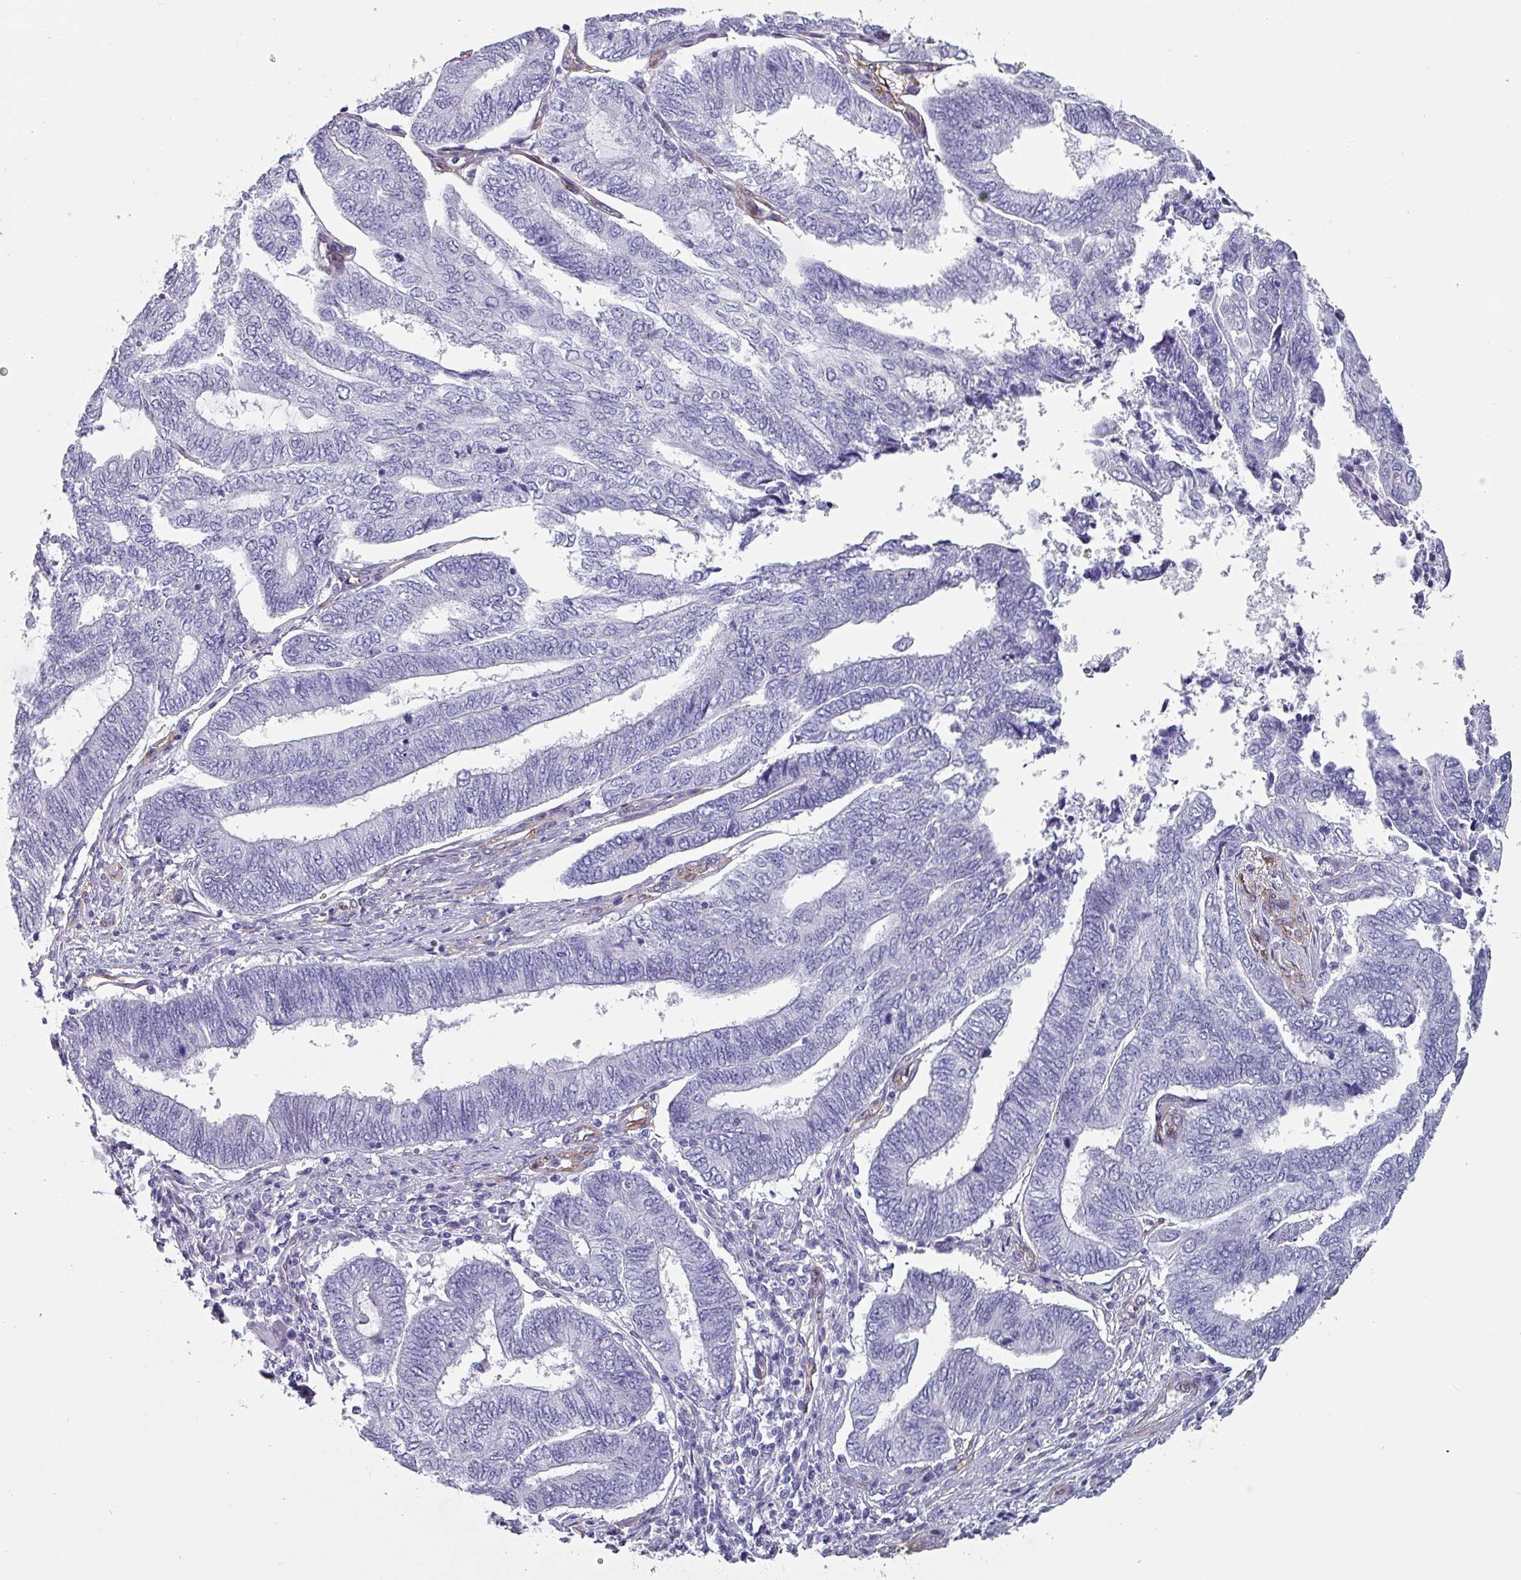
{"staining": {"intensity": "negative", "quantity": "none", "location": "none"}, "tissue": "endometrial cancer", "cell_type": "Tumor cells", "image_type": "cancer", "snomed": [{"axis": "morphology", "description": "Adenocarcinoma, NOS"}, {"axis": "topography", "description": "Uterus"}, {"axis": "topography", "description": "Endometrium"}], "caption": "The histopathology image exhibits no significant positivity in tumor cells of adenocarcinoma (endometrial). (DAB (3,3'-diaminobenzidine) immunohistochemistry visualized using brightfield microscopy, high magnification).", "gene": "ZNF816-ZNF321P", "patient": {"sex": "female", "age": 70}}